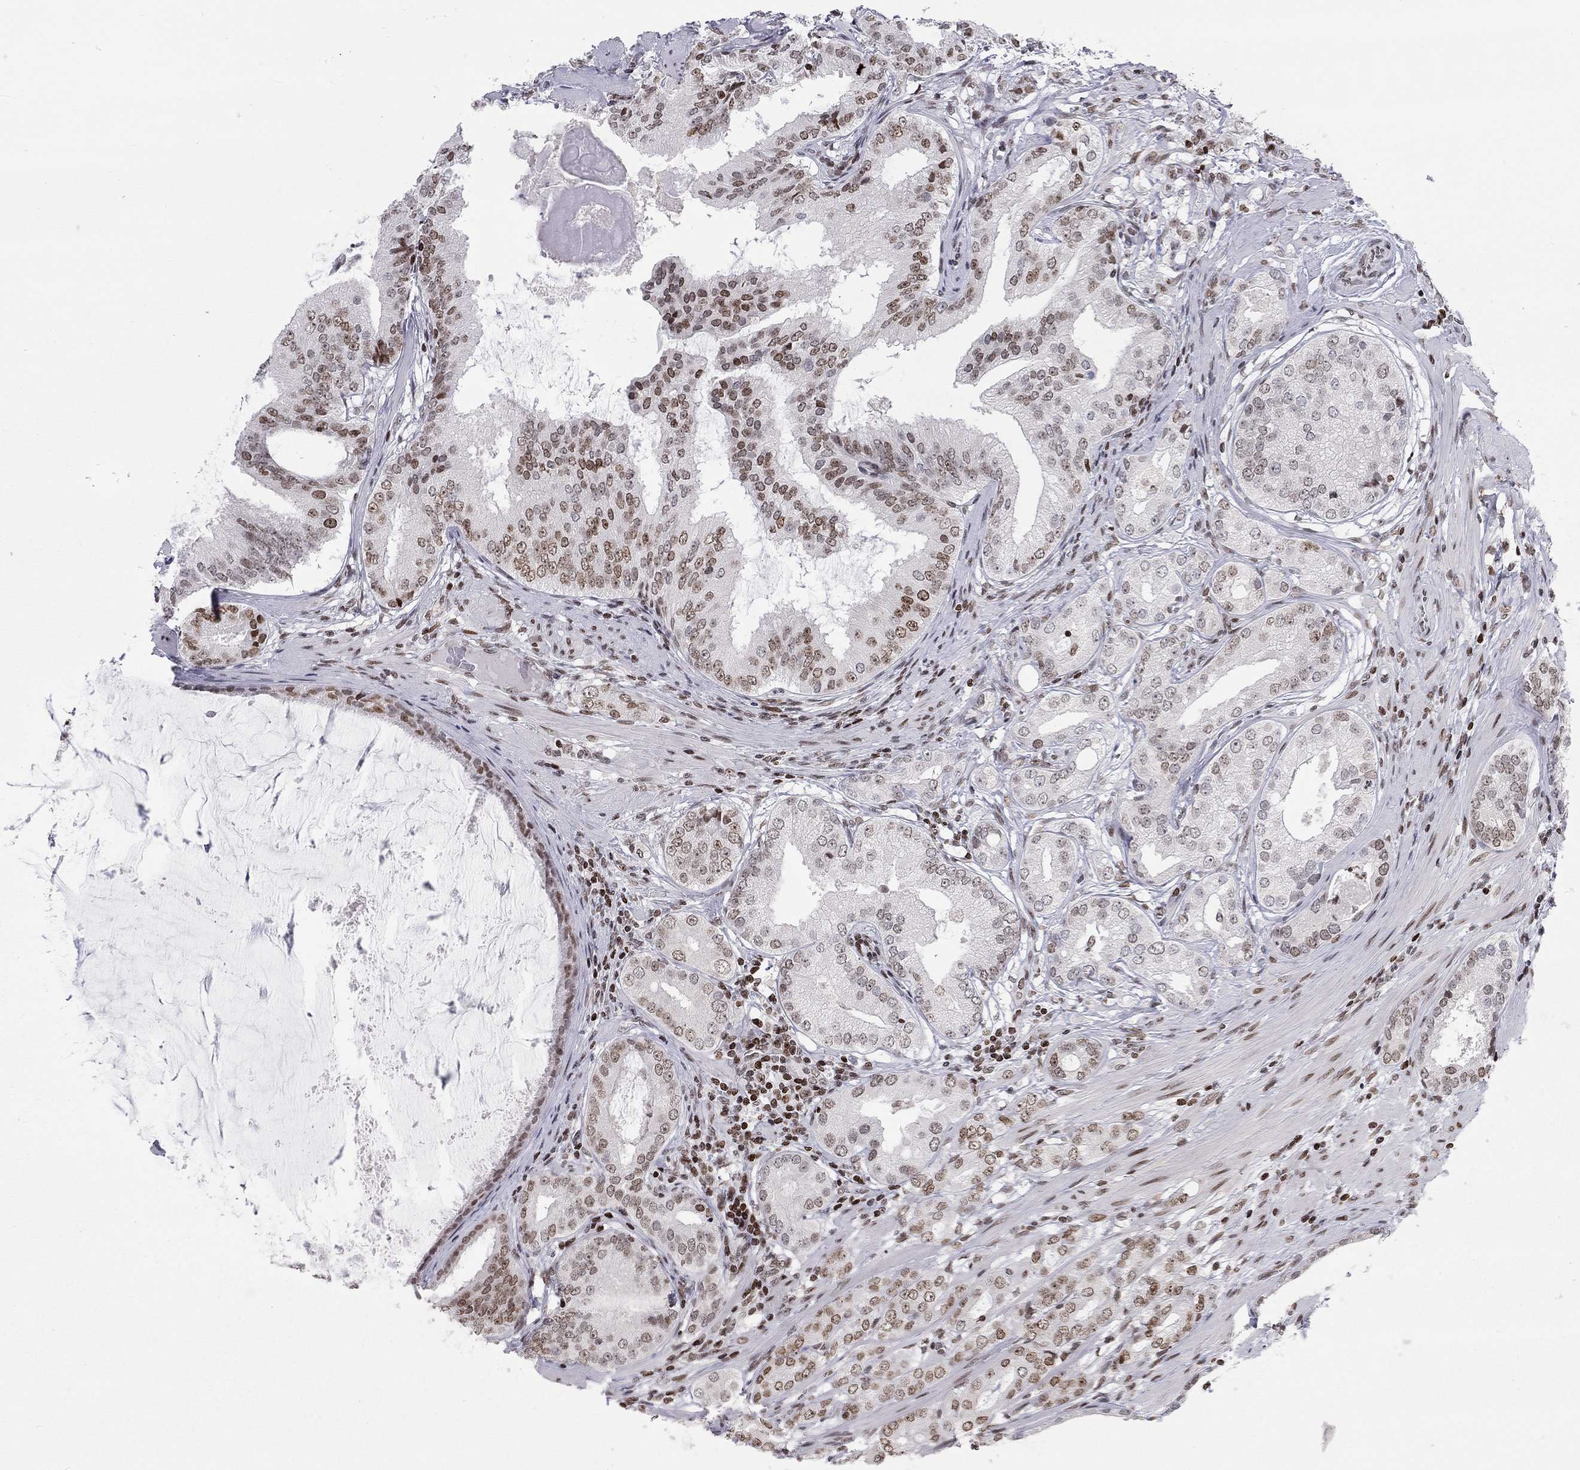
{"staining": {"intensity": "moderate", "quantity": "25%-75%", "location": "nuclear"}, "tissue": "prostate cancer", "cell_type": "Tumor cells", "image_type": "cancer", "snomed": [{"axis": "morphology", "description": "Adenocarcinoma, High grade"}, {"axis": "topography", "description": "Prostate and seminal vesicle, NOS"}], "caption": "Prostate cancer was stained to show a protein in brown. There is medium levels of moderate nuclear staining in approximately 25%-75% of tumor cells.", "gene": "H2AX", "patient": {"sex": "male", "age": 62}}